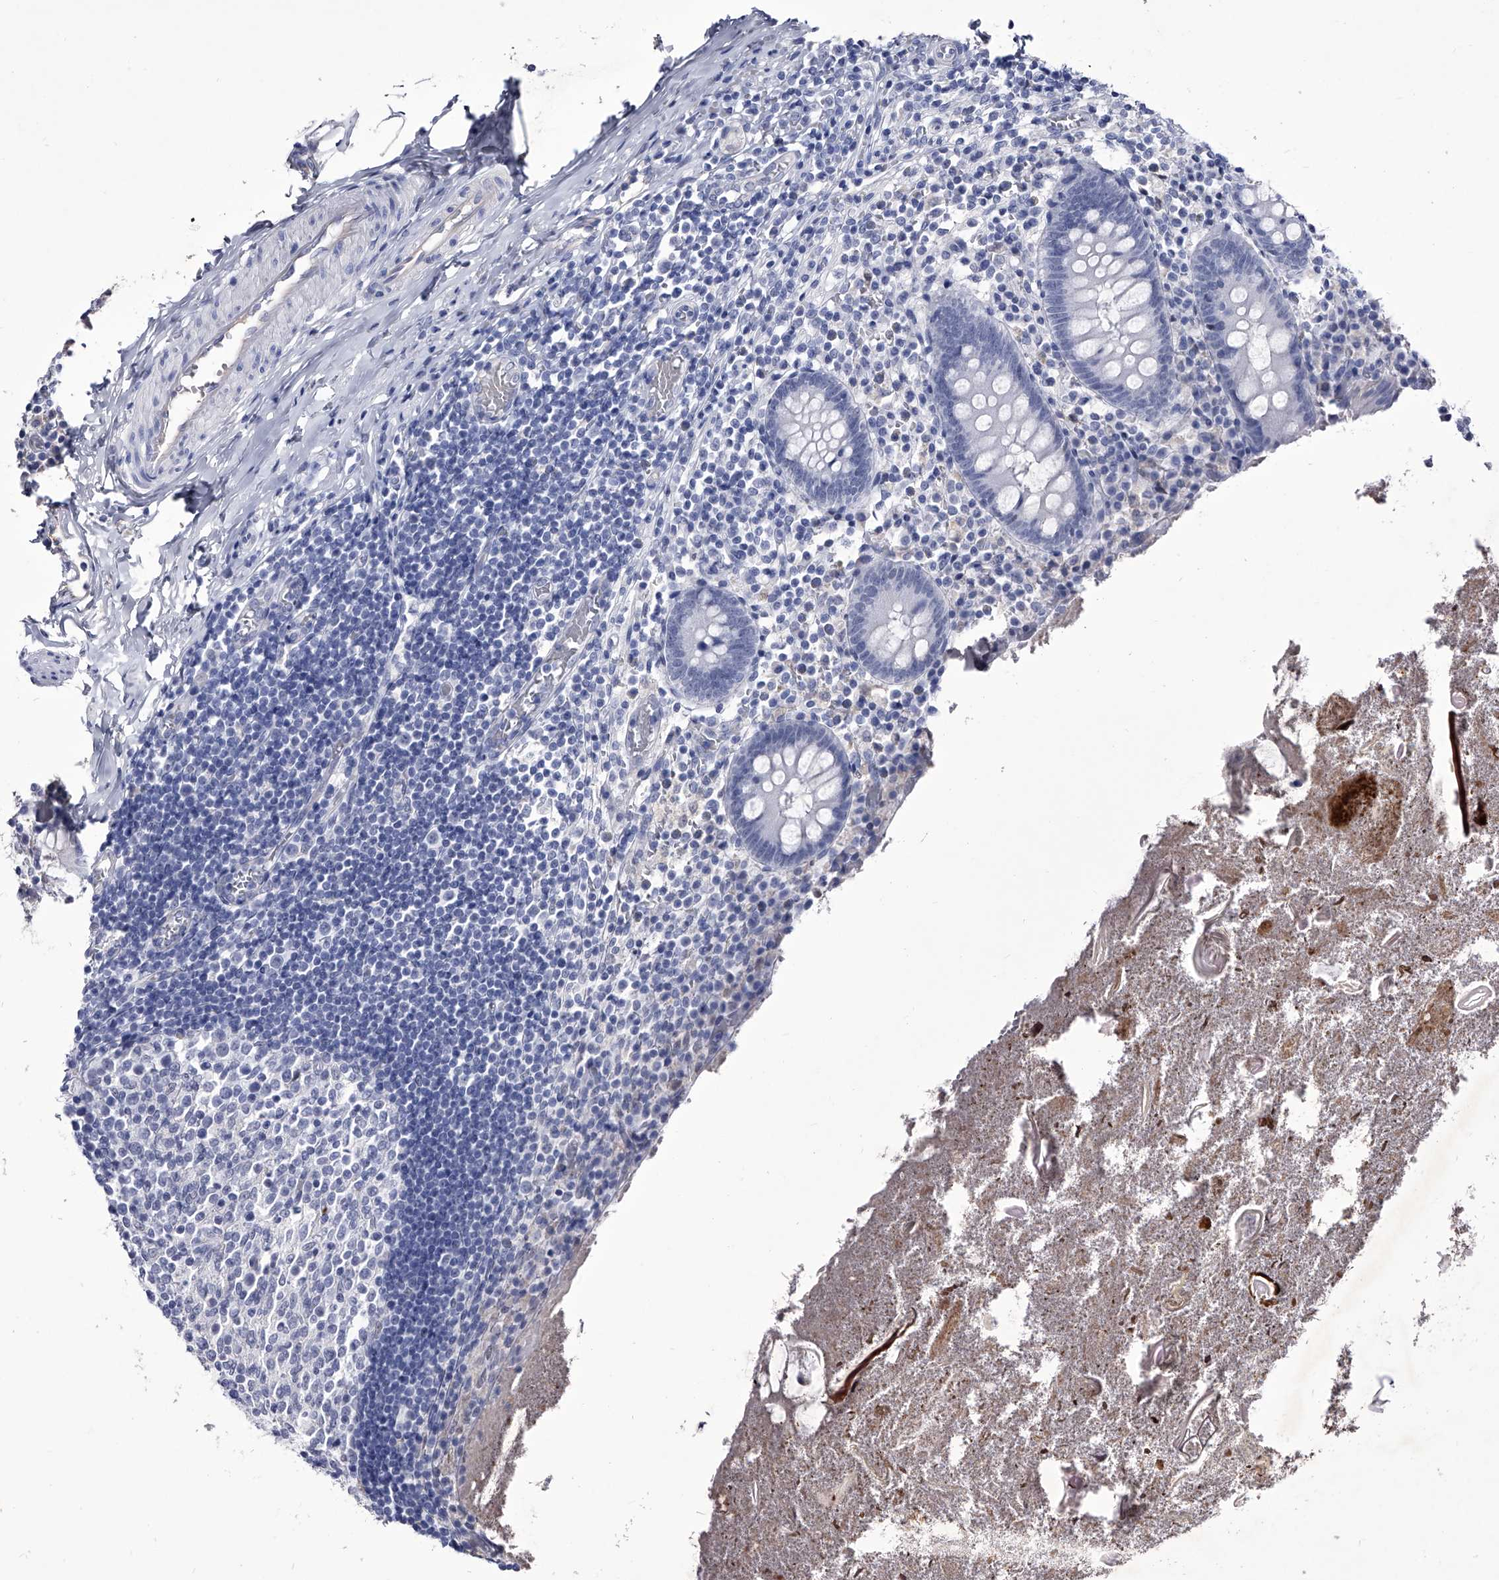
{"staining": {"intensity": "negative", "quantity": "none", "location": "none"}, "tissue": "appendix", "cell_type": "Glandular cells", "image_type": "normal", "snomed": [{"axis": "morphology", "description": "Normal tissue, NOS"}, {"axis": "topography", "description": "Appendix"}], "caption": "Photomicrograph shows no protein expression in glandular cells of normal appendix.", "gene": "CRISP2", "patient": {"sex": "female", "age": 17}}